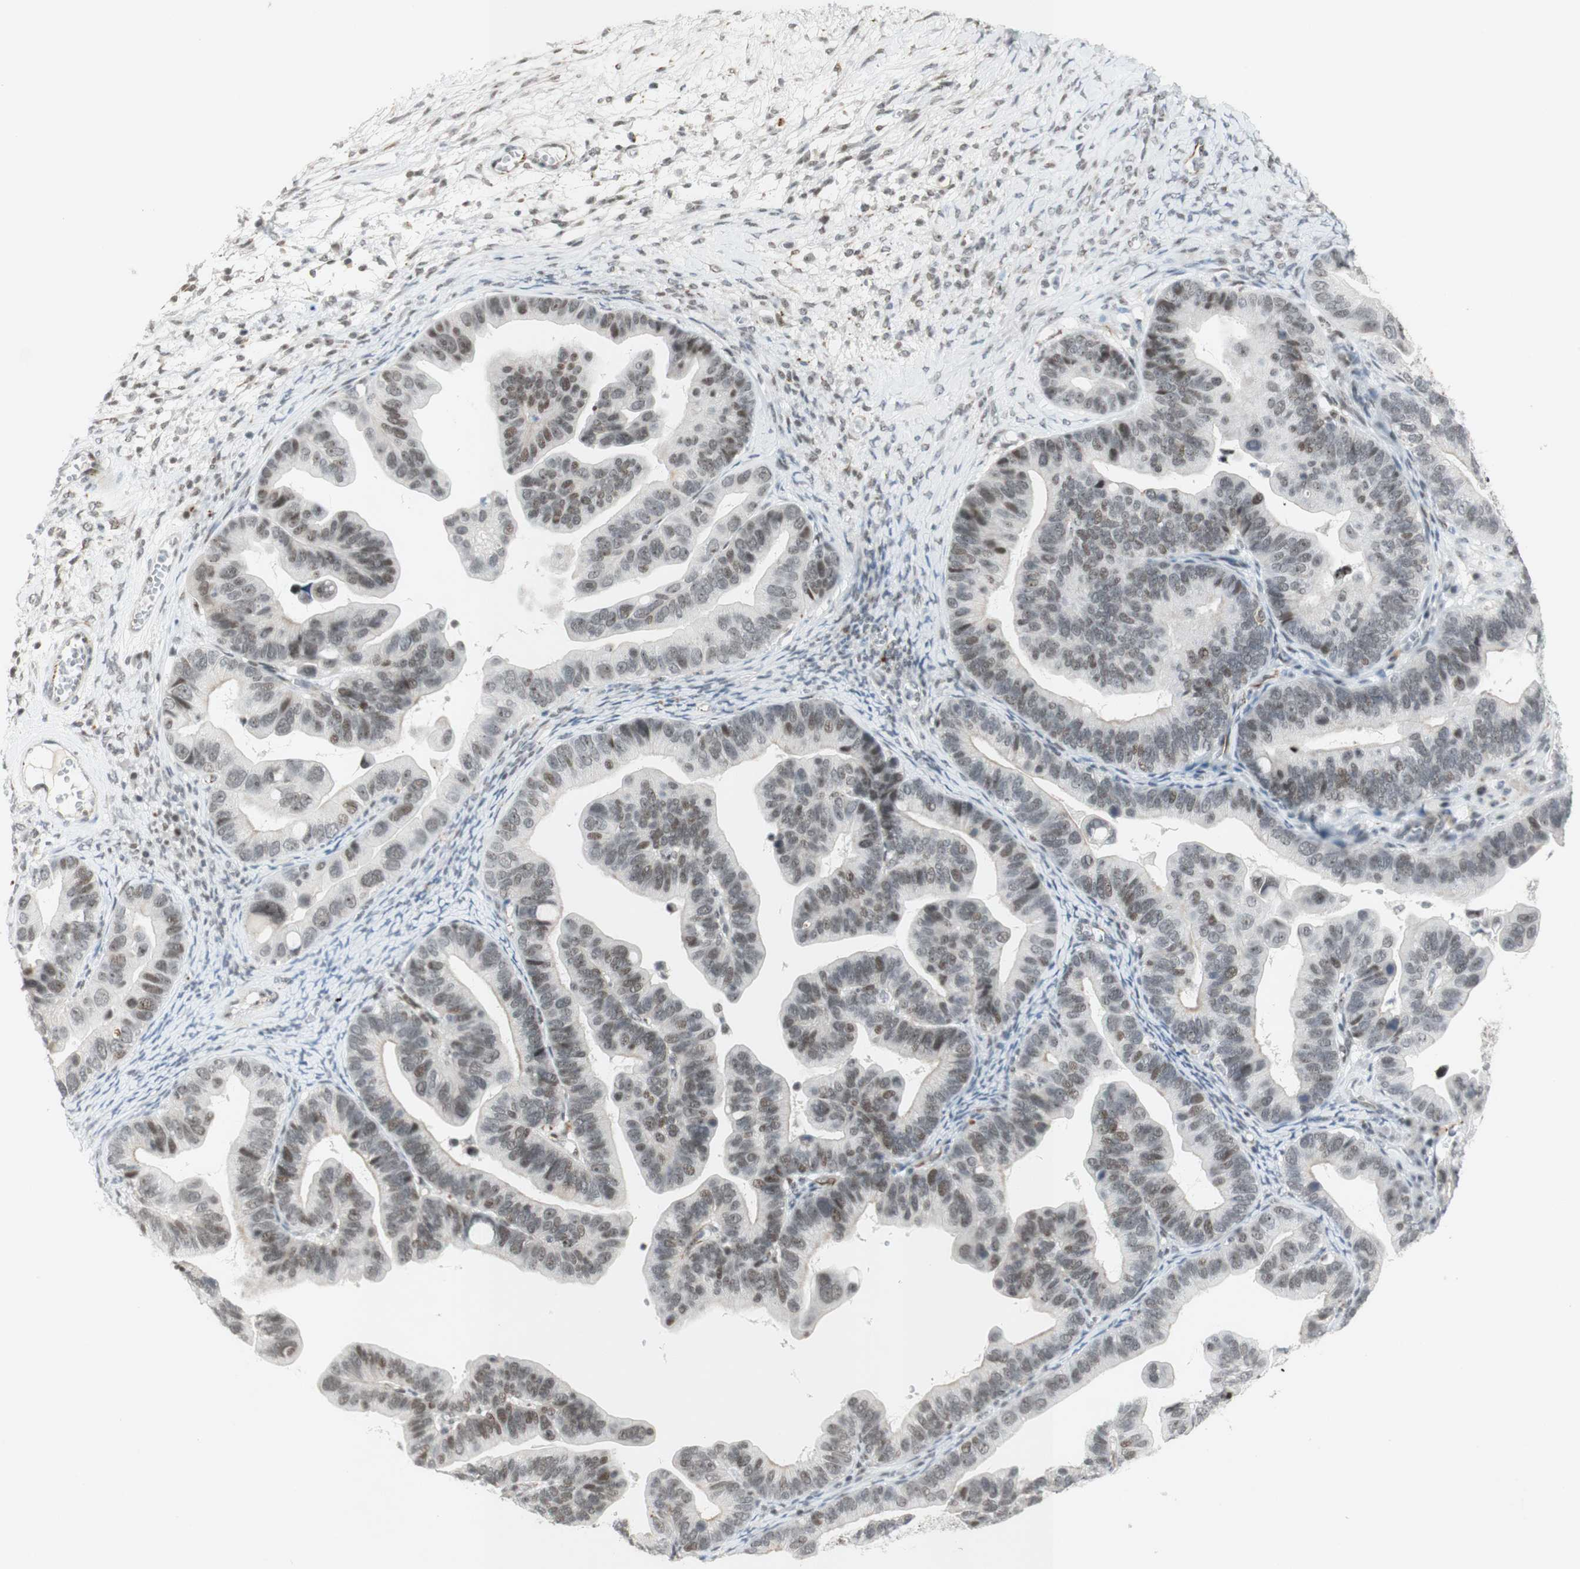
{"staining": {"intensity": "moderate", "quantity": ">75%", "location": "nuclear"}, "tissue": "ovarian cancer", "cell_type": "Tumor cells", "image_type": "cancer", "snomed": [{"axis": "morphology", "description": "Cystadenocarcinoma, serous, NOS"}, {"axis": "topography", "description": "Ovary"}], "caption": "IHC (DAB) staining of ovarian cancer demonstrates moderate nuclear protein positivity in approximately >75% of tumor cells. (IHC, brightfield microscopy, high magnification).", "gene": "IRF1", "patient": {"sex": "female", "age": 56}}